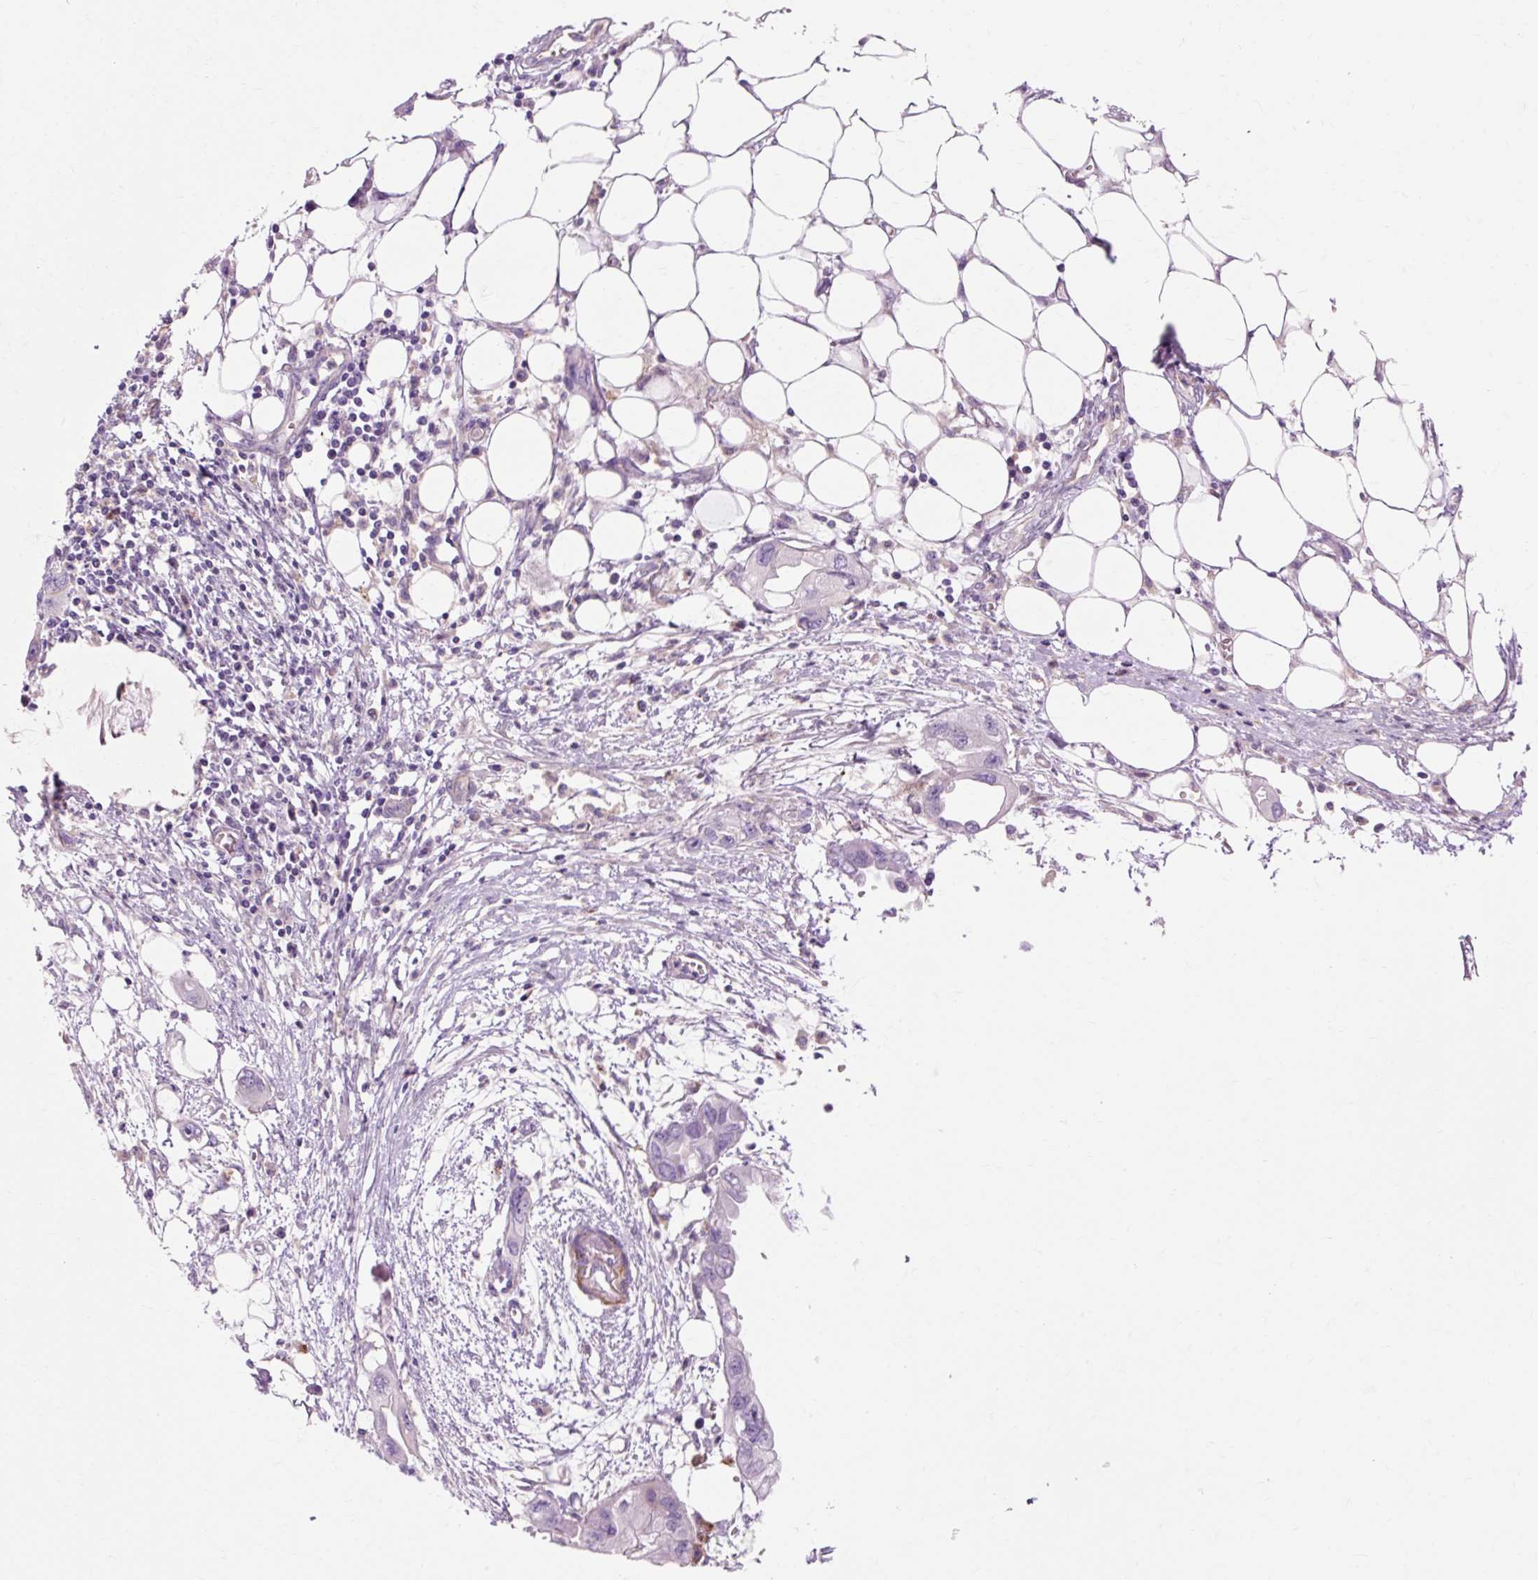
{"staining": {"intensity": "negative", "quantity": "none", "location": "none"}, "tissue": "endometrial cancer", "cell_type": "Tumor cells", "image_type": "cancer", "snomed": [{"axis": "morphology", "description": "Adenocarcinoma, NOS"}, {"axis": "morphology", "description": "Adenocarcinoma, metastatic, NOS"}, {"axis": "topography", "description": "Adipose tissue"}, {"axis": "topography", "description": "Endometrium"}], "caption": "Endometrial cancer stained for a protein using immunohistochemistry demonstrates no positivity tumor cells.", "gene": "TBC1D2B", "patient": {"sex": "female", "age": 67}}